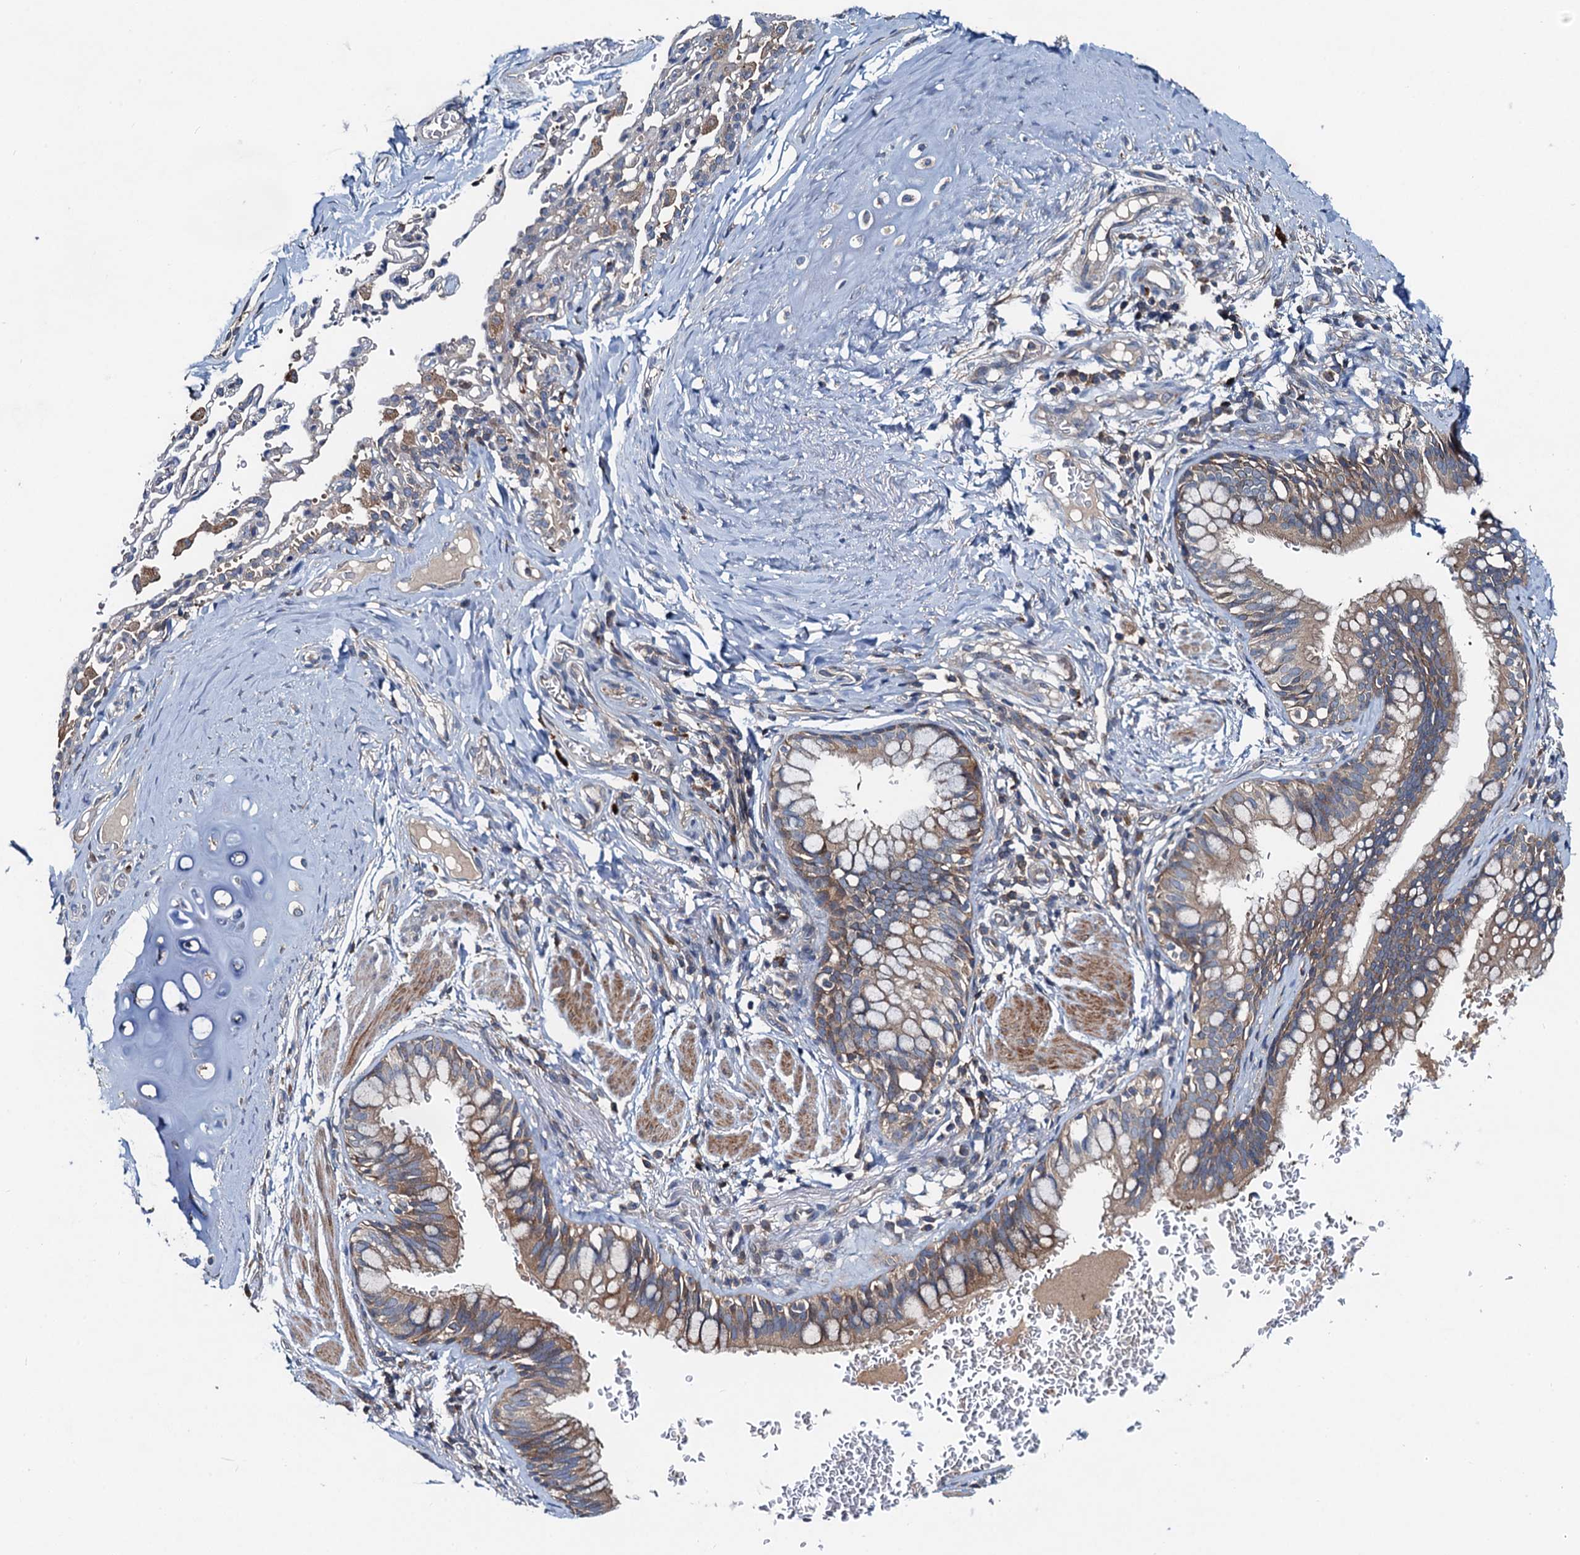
{"staining": {"intensity": "weak", "quantity": "25%-75%", "location": "cytoplasmic/membranous"}, "tissue": "bronchus", "cell_type": "Respiratory epithelial cells", "image_type": "normal", "snomed": [{"axis": "morphology", "description": "Normal tissue, NOS"}, {"axis": "topography", "description": "Cartilage tissue"}, {"axis": "topography", "description": "Bronchus"}], "caption": "Benign bronchus displays weak cytoplasmic/membranous positivity in about 25%-75% of respiratory epithelial cells Immunohistochemistry (ihc) stains the protein of interest in brown and the nuclei are stained blue..", "gene": "EFL1", "patient": {"sex": "female", "age": 36}}